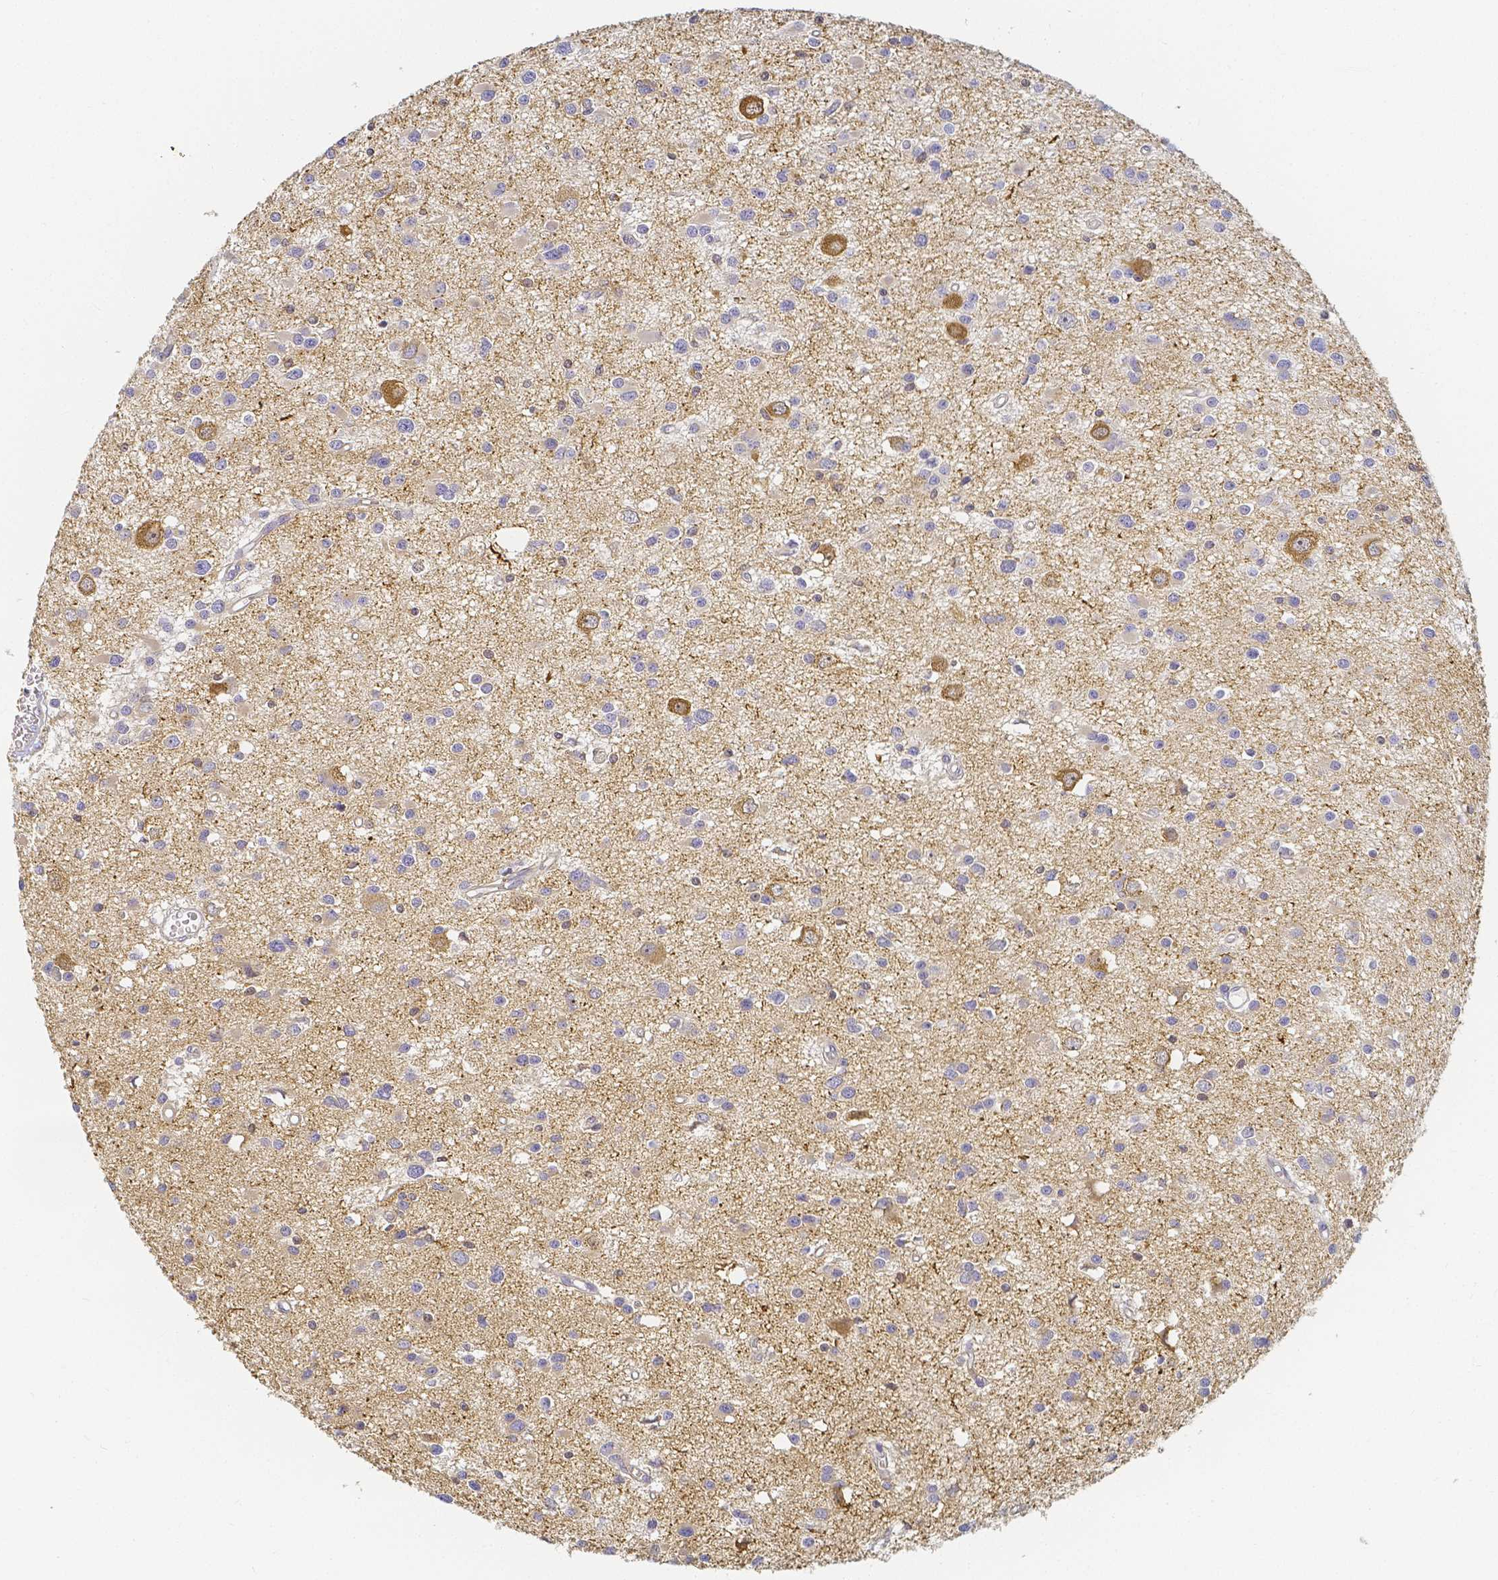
{"staining": {"intensity": "negative", "quantity": "none", "location": "none"}, "tissue": "glioma", "cell_type": "Tumor cells", "image_type": "cancer", "snomed": [{"axis": "morphology", "description": "Glioma, malignant, High grade"}, {"axis": "topography", "description": "Brain"}], "caption": "An immunohistochemistry micrograph of glioma is shown. There is no staining in tumor cells of glioma.", "gene": "KCNH1", "patient": {"sex": "male", "age": 54}}